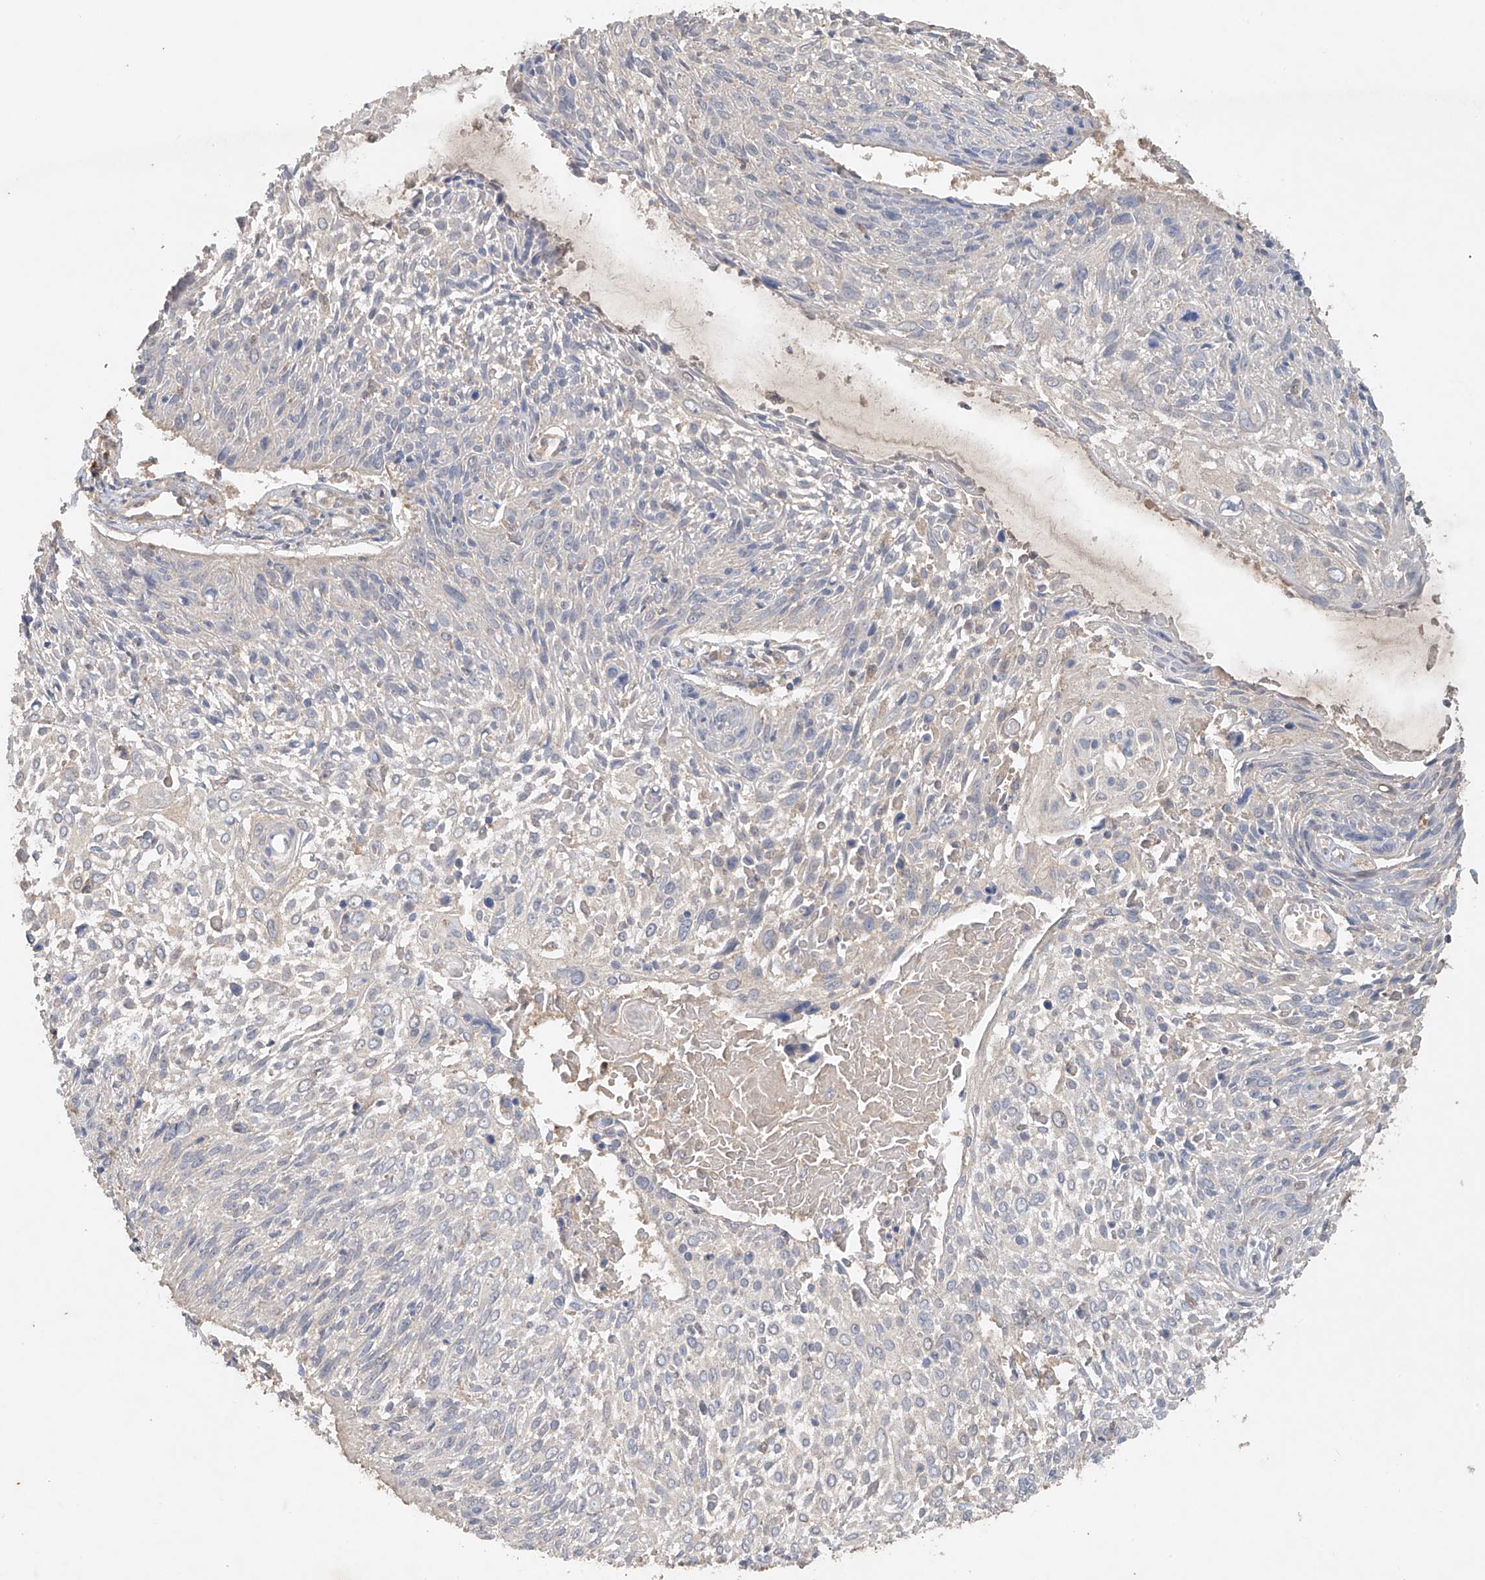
{"staining": {"intensity": "negative", "quantity": "none", "location": "none"}, "tissue": "cervical cancer", "cell_type": "Tumor cells", "image_type": "cancer", "snomed": [{"axis": "morphology", "description": "Squamous cell carcinoma, NOS"}, {"axis": "topography", "description": "Cervix"}], "caption": "The histopathology image reveals no staining of tumor cells in cervical squamous cell carcinoma.", "gene": "GNB1L", "patient": {"sex": "female", "age": 51}}